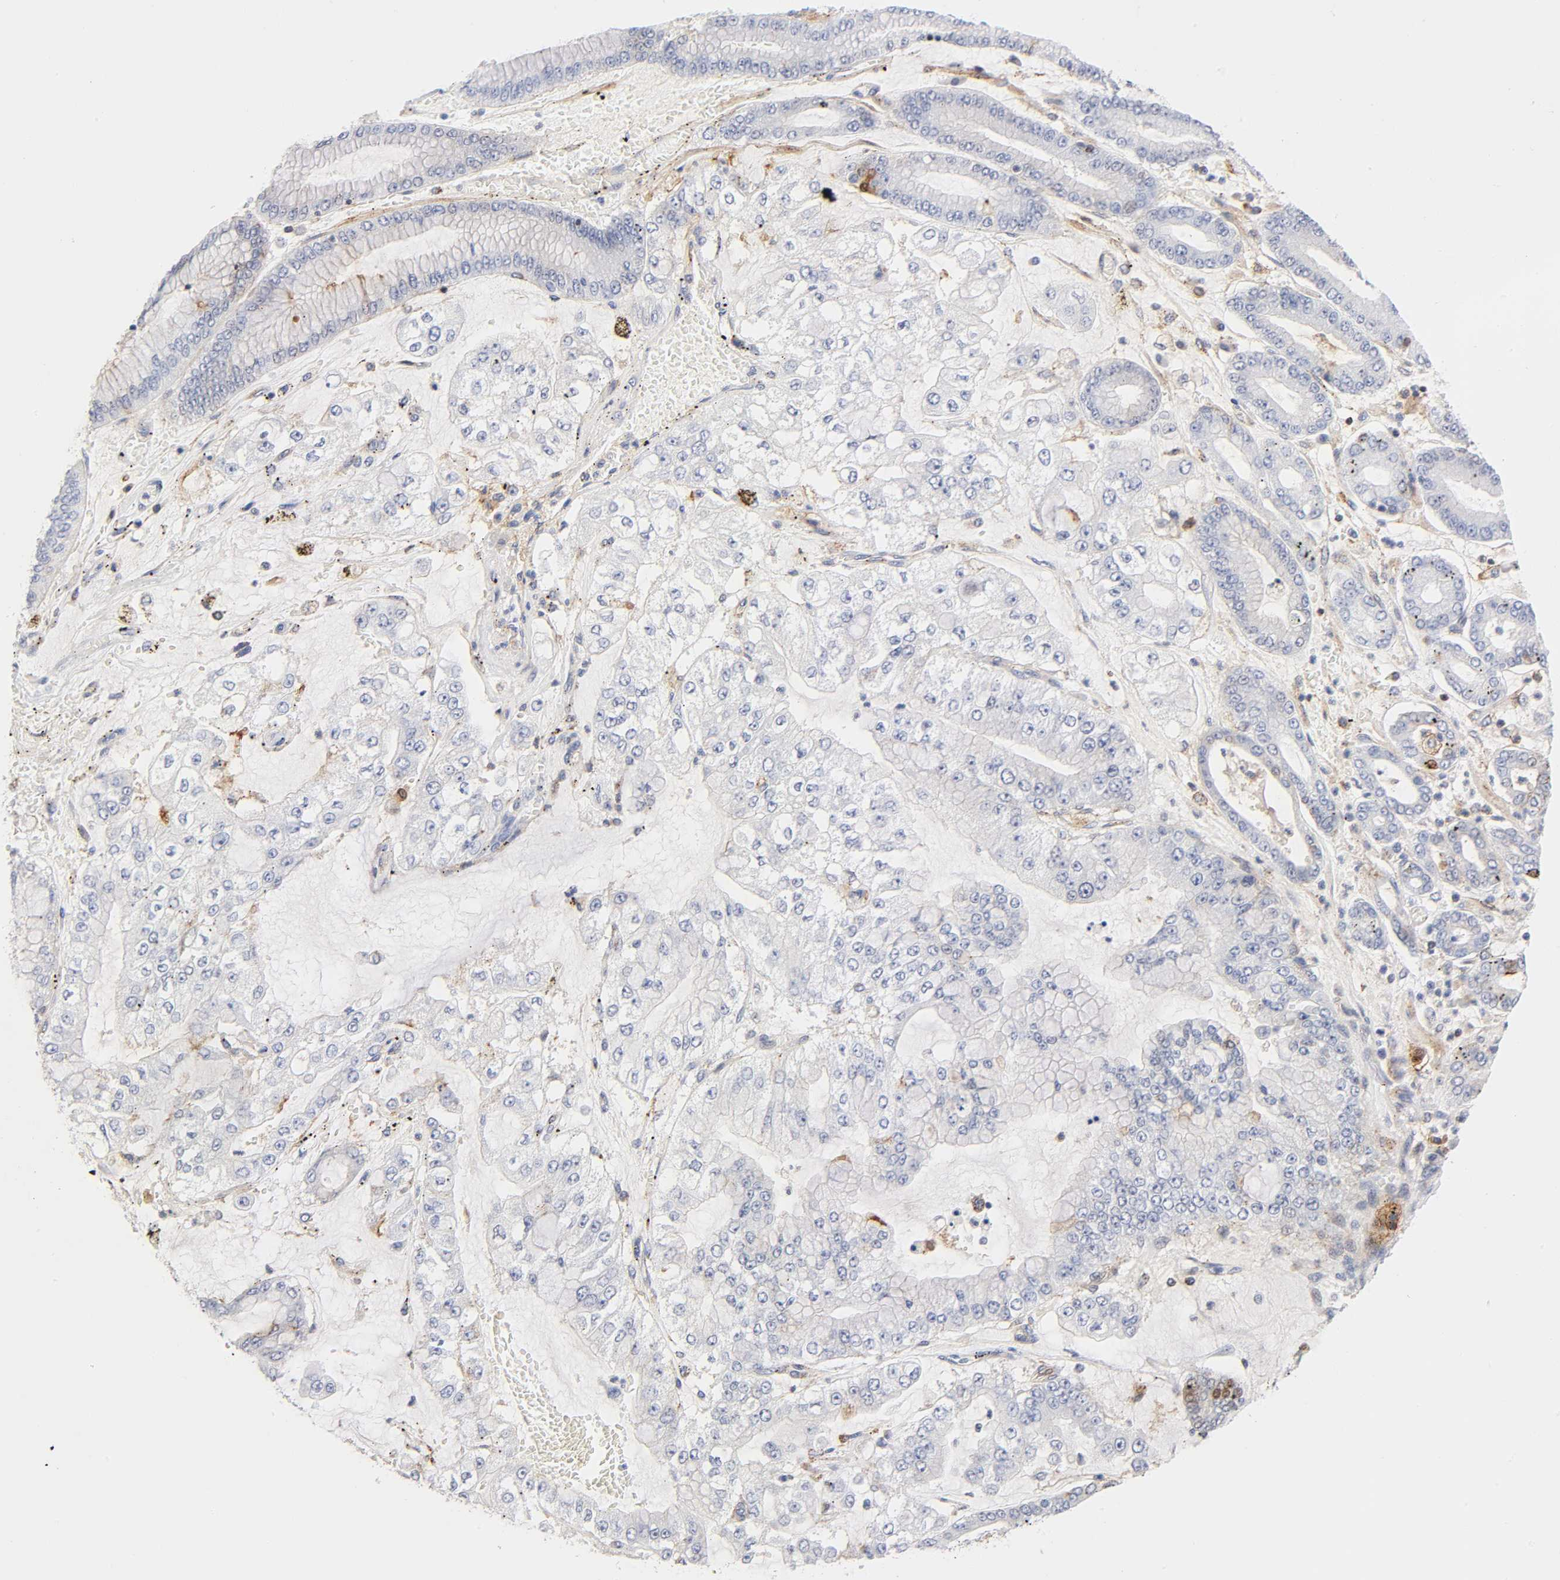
{"staining": {"intensity": "weak", "quantity": "<25%", "location": "cytoplasmic/membranous"}, "tissue": "stomach cancer", "cell_type": "Tumor cells", "image_type": "cancer", "snomed": [{"axis": "morphology", "description": "Normal tissue, NOS"}, {"axis": "morphology", "description": "Adenocarcinoma, NOS"}, {"axis": "topography", "description": "Stomach, upper"}, {"axis": "topography", "description": "Stomach"}], "caption": "IHC of human stomach cancer (adenocarcinoma) reveals no expression in tumor cells.", "gene": "ANXA7", "patient": {"sex": "male", "age": 76}}